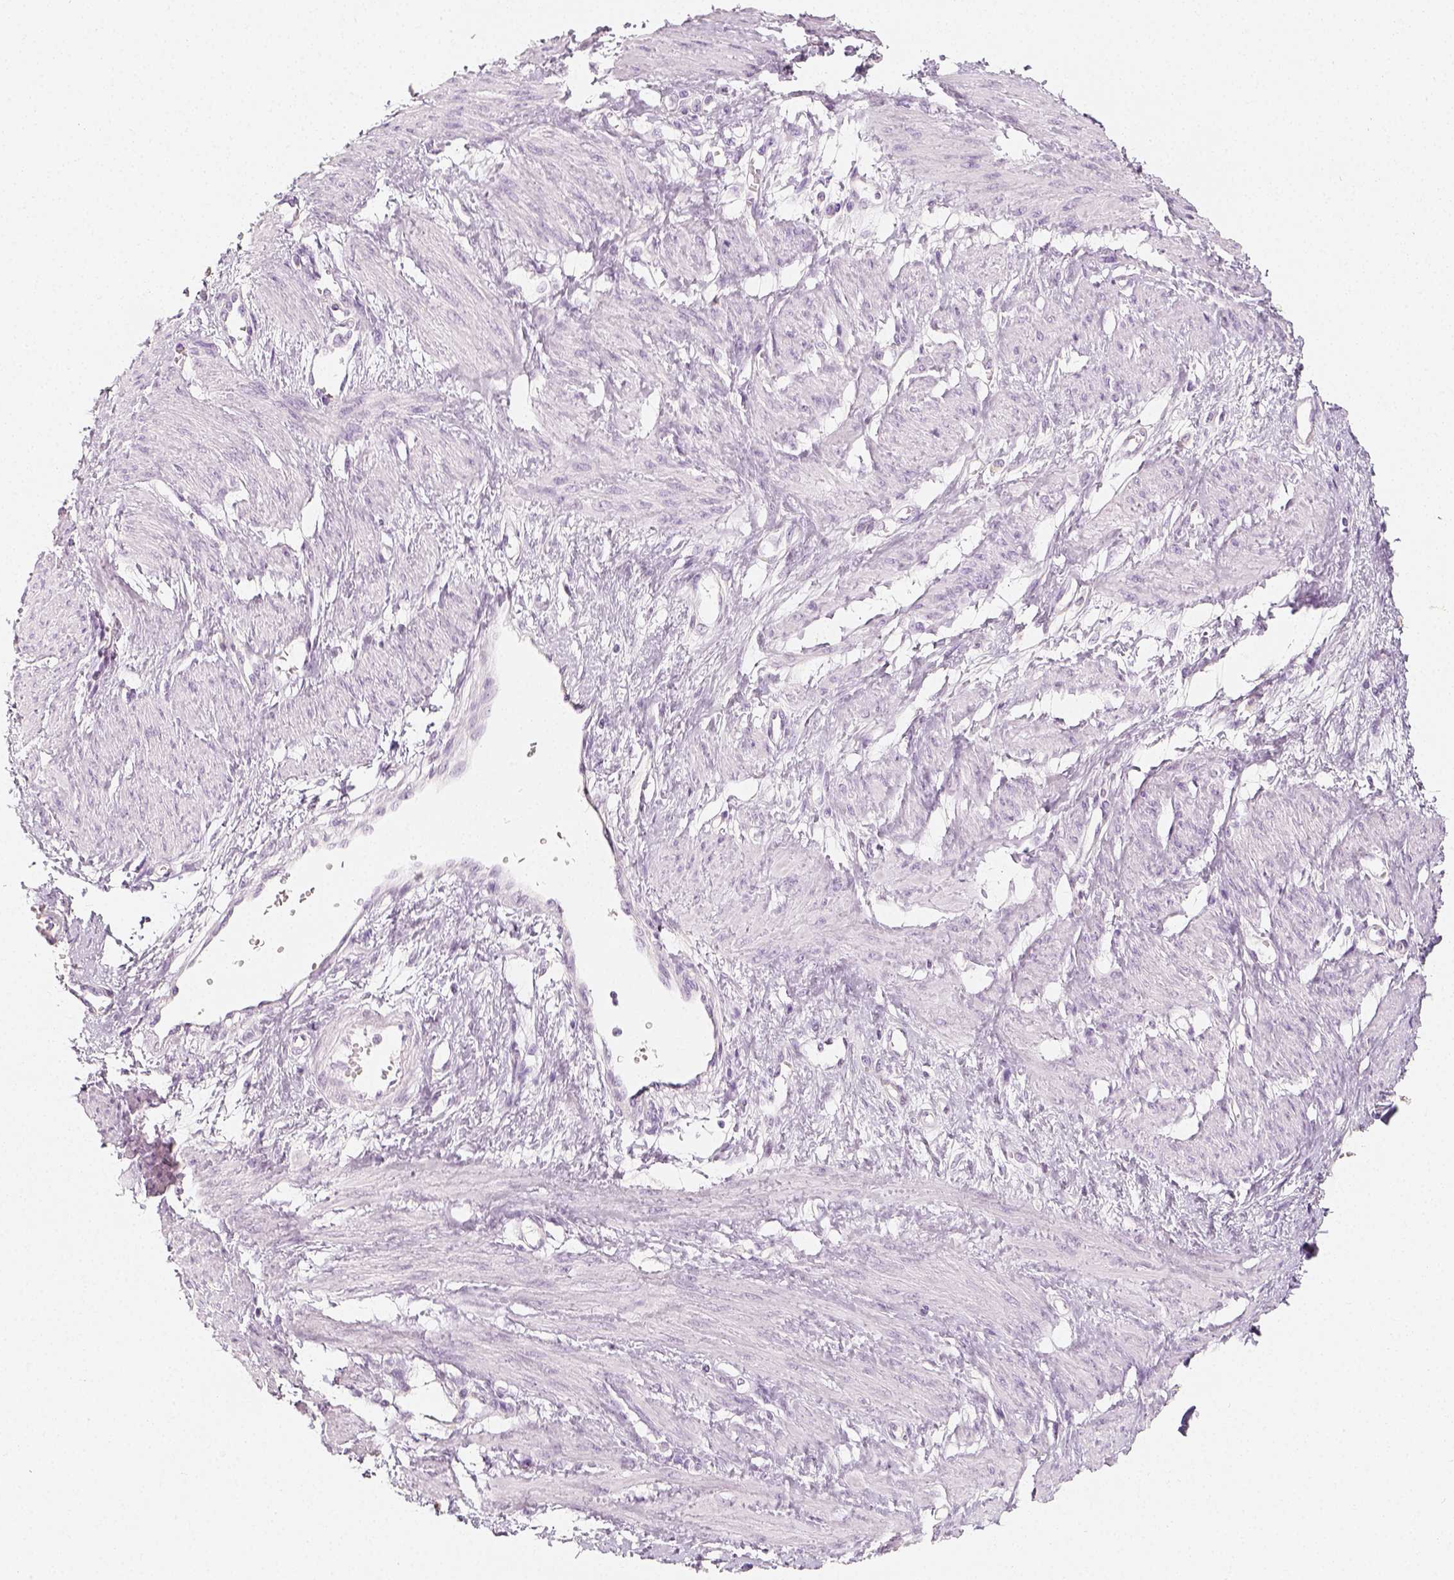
{"staining": {"intensity": "negative", "quantity": "none", "location": "none"}, "tissue": "smooth muscle", "cell_type": "Smooth muscle cells", "image_type": "normal", "snomed": [{"axis": "morphology", "description": "Normal tissue, NOS"}, {"axis": "topography", "description": "Smooth muscle"}, {"axis": "topography", "description": "Uterus"}], "caption": "Immunohistochemistry (IHC) image of benign smooth muscle: human smooth muscle stained with DAB shows no significant protein positivity in smooth muscle cells.", "gene": "NECAB2", "patient": {"sex": "female", "age": 39}}